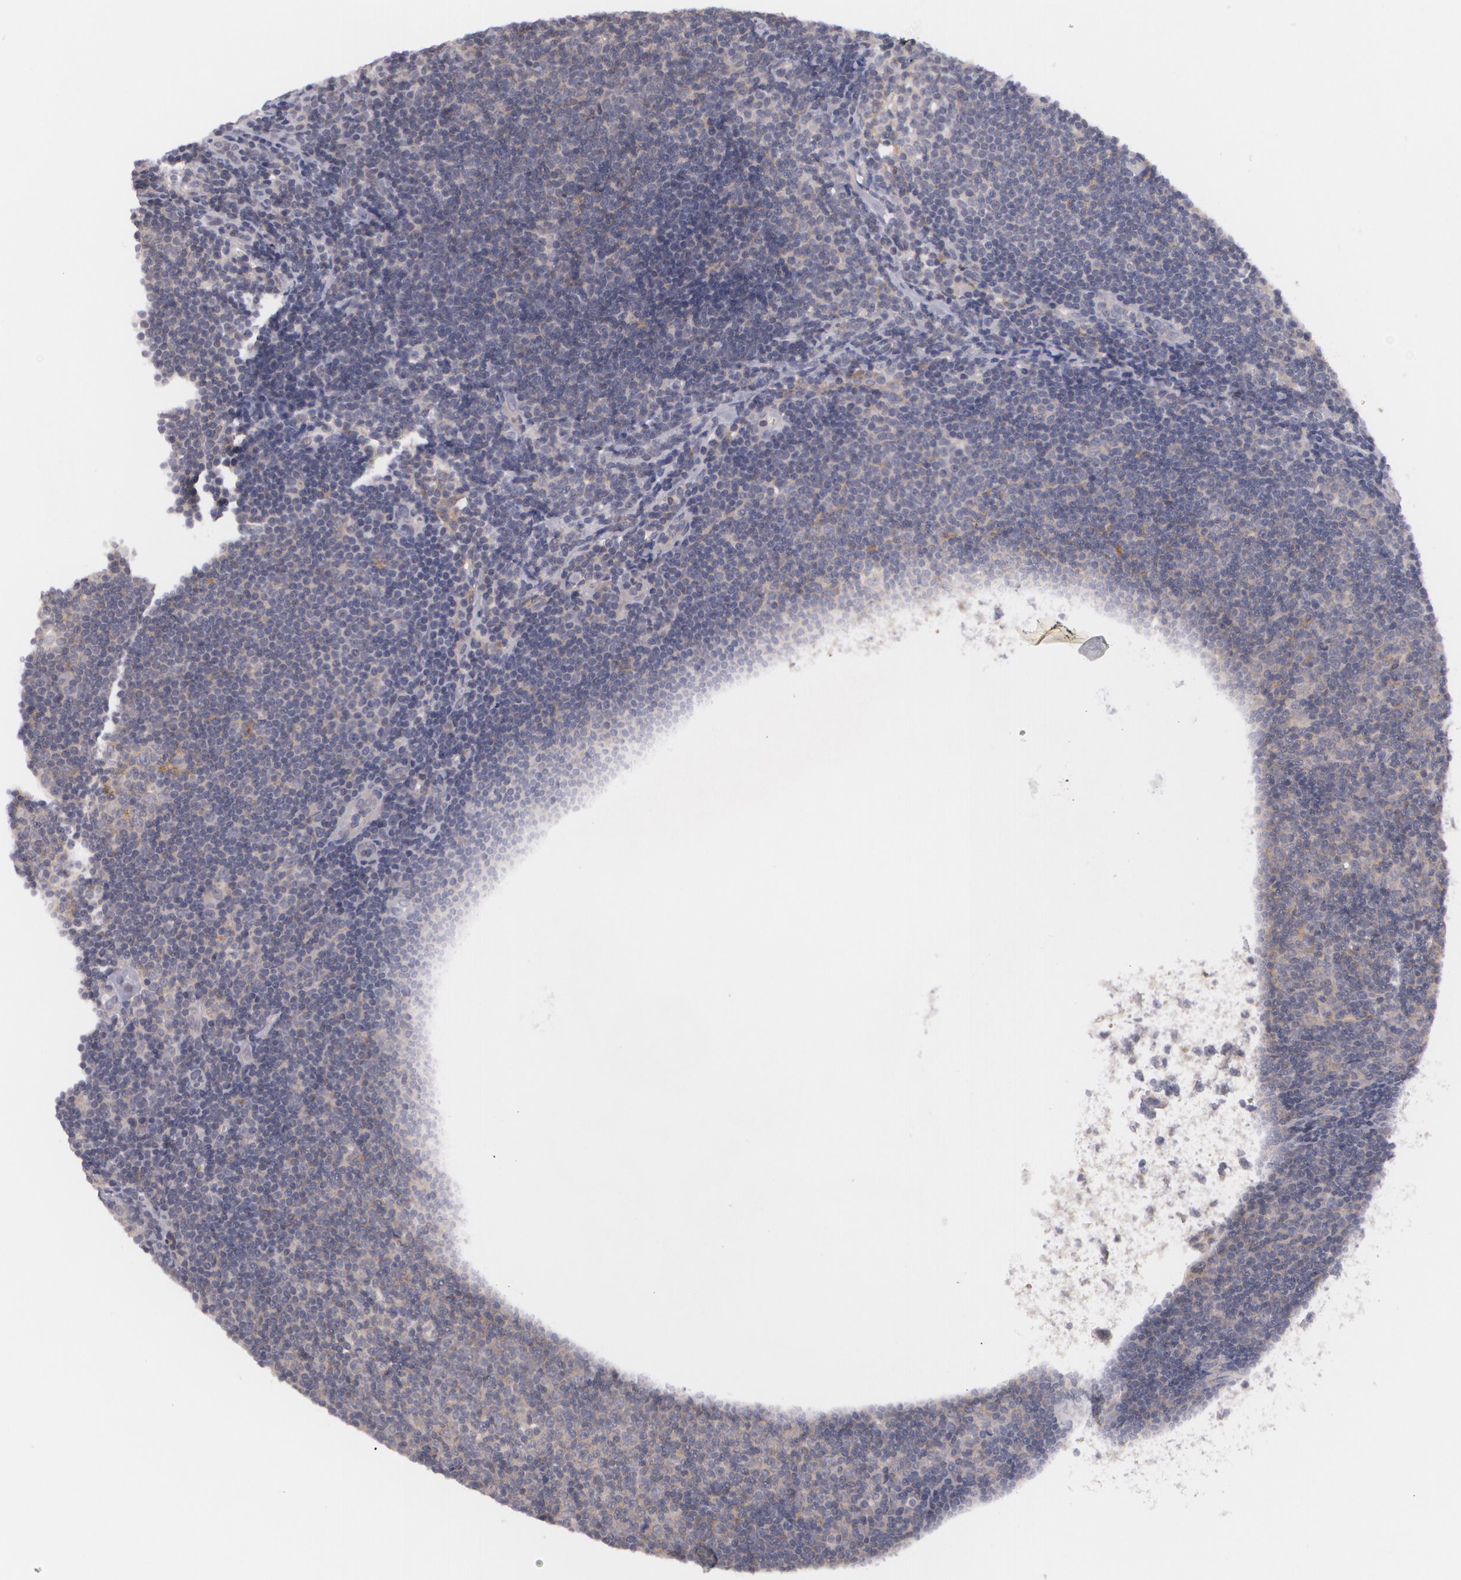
{"staining": {"intensity": "weak", "quantity": "25%-75%", "location": "cytoplasmic/membranous"}, "tissue": "lymphoma", "cell_type": "Tumor cells", "image_type": "cancer", "snomed": [{"axis": "morphology", "description": "Malignant lymphoma, non-Hodgkin's type, Low grade"}, {"axis": "topography", "description": "Lymph node"}], "caption": "This is a micrograph of IHC staining of low-grade malignant lymphoma, non-Hodgkin's type, which shows weak staining in the cytoplasmic/membranous of tumor cells.", "gene": "CASK", "patient": {"sex": "male", "age": 49}}